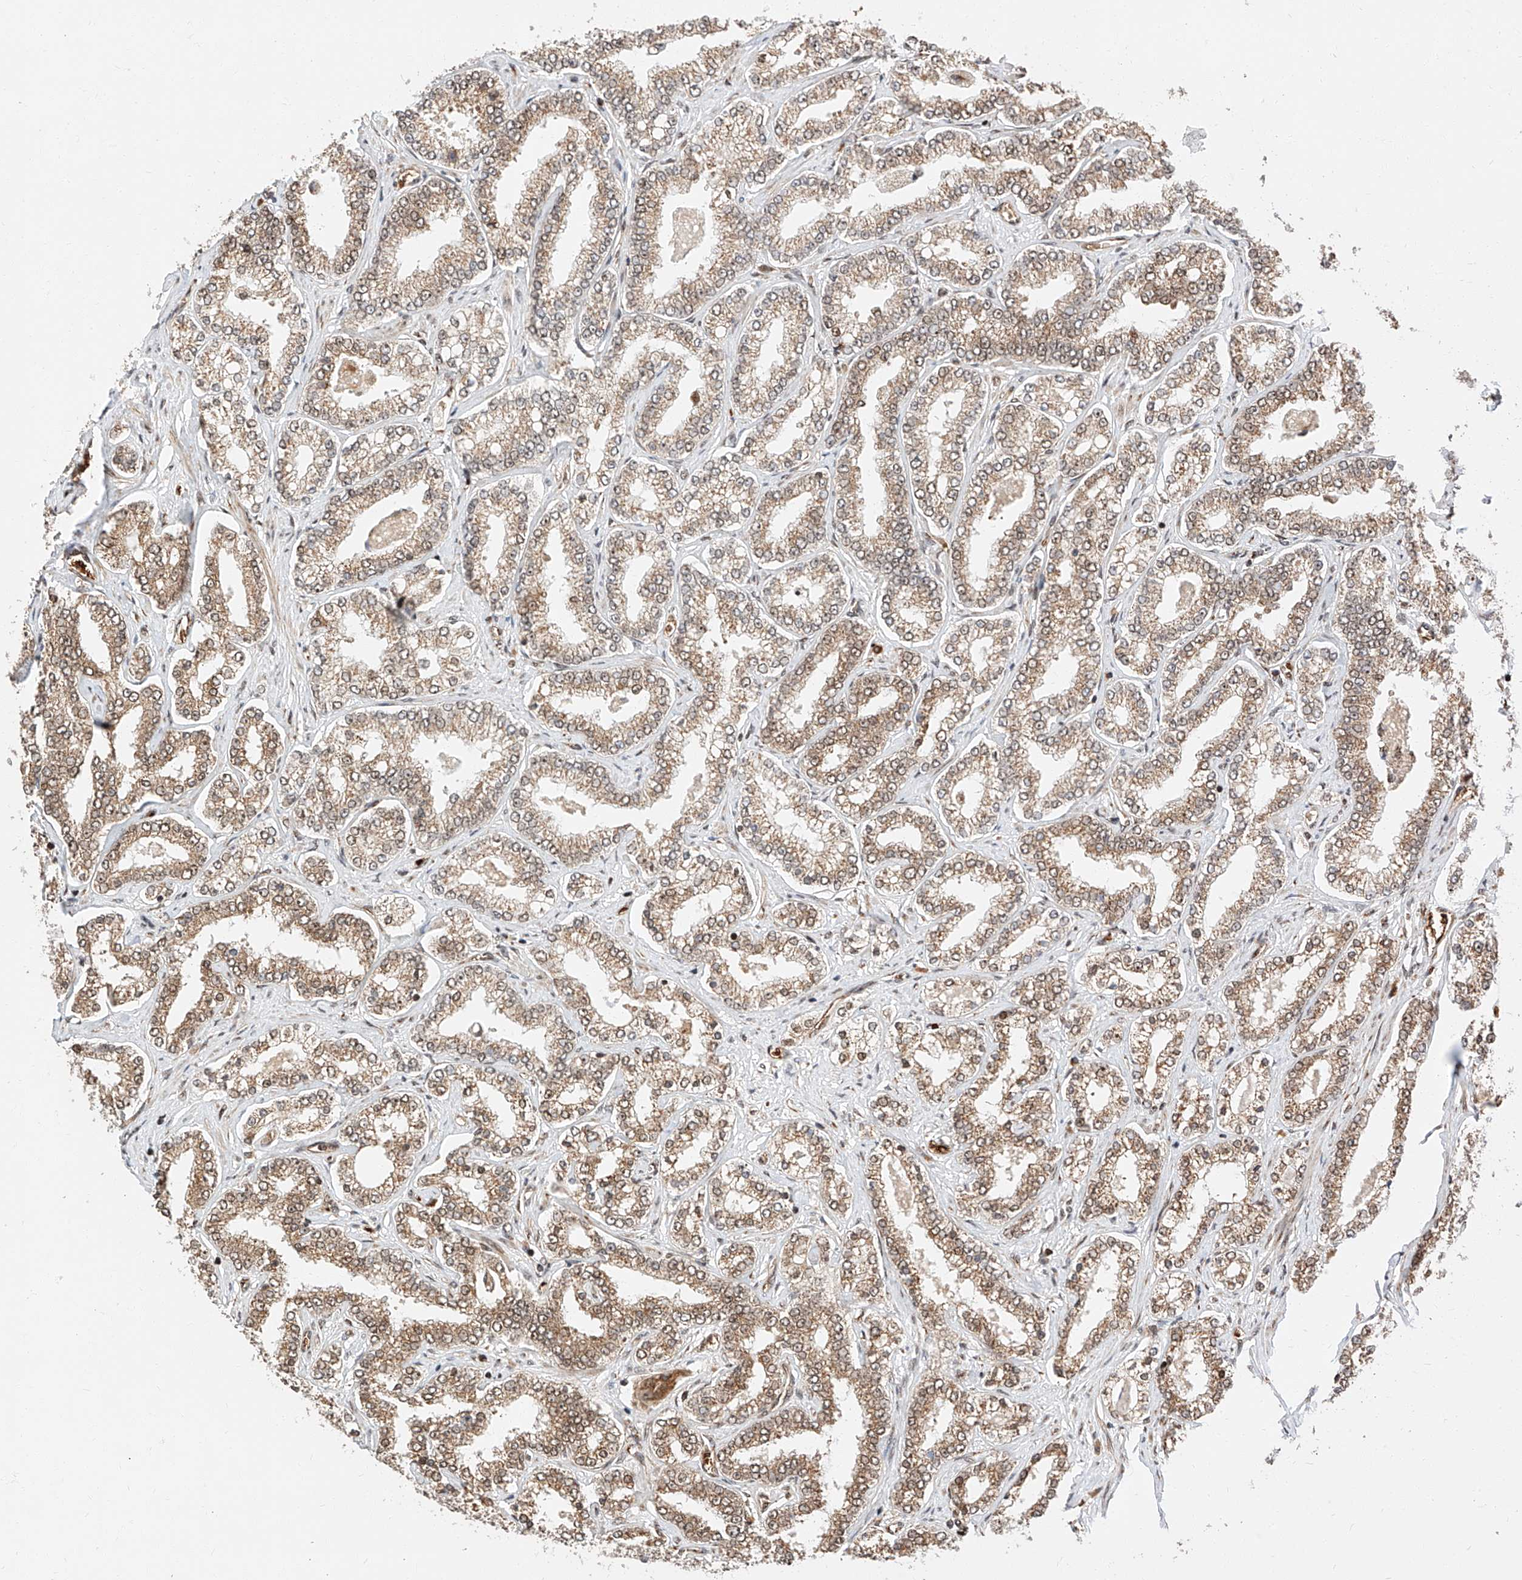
{"staining": {"intensity": "moderate", "quantity": ">75%", "location": "cytoplasmic/membranous,nuclear"}, "tissue": "prostate cancer", "cell_type": "Tumor cells", "image_type": "cancer", "snomed": [{"axis": "morphology", "description": "Normal tissue, NOS"}, {"axis": "morphology", "description": "Adenocarcinoma, High grade"}, {"axis": "topography", "description": "Prostate"}], "caption": "Tumor cells reveal medium levels of moderate cytoplasmic/membranous and nuclear positivity in approximately >75% of cells in high-grade adenocarcinoma (prostate).", "gene": "THTPA", "patient": {"sex": "male", "age": 83}}